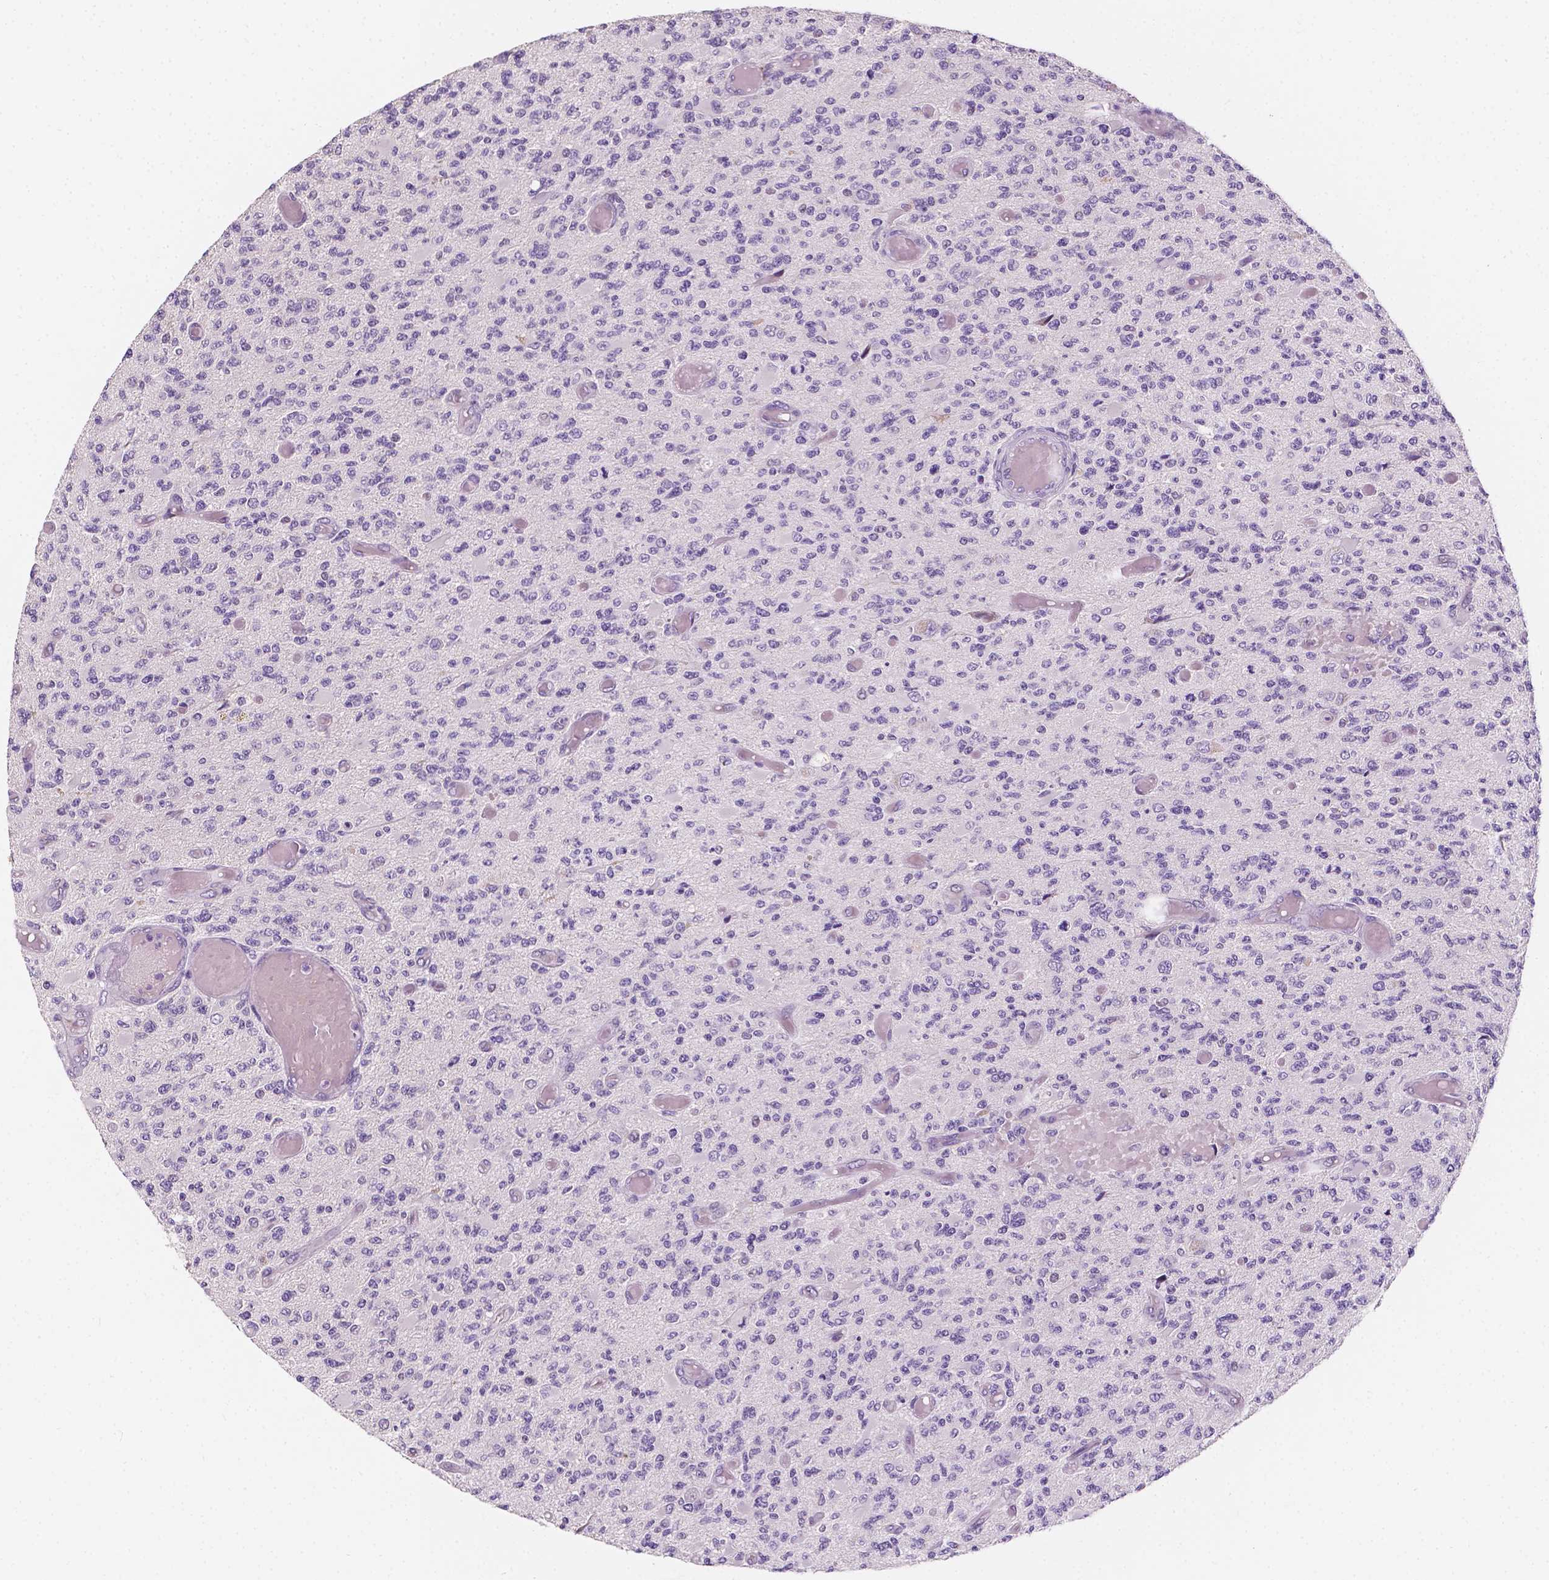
{"staining": {"intensity": "negative", "quantity": "none", "location": "none"}, "tissue": "glioma", "cell_type": "Tumor cells", "image_type": "cancer", "snomed": [{"axis": "morphology", "description": "Glioma, malignant, High grade"}, {"axis": "topography", "description": "Brain"}], "caption": "This is an immunohistochemistry image of human glioma. There is no positivity in tumor cells.", "gene": "TAL1", "patient": {"sex": "female", "age": 63}}